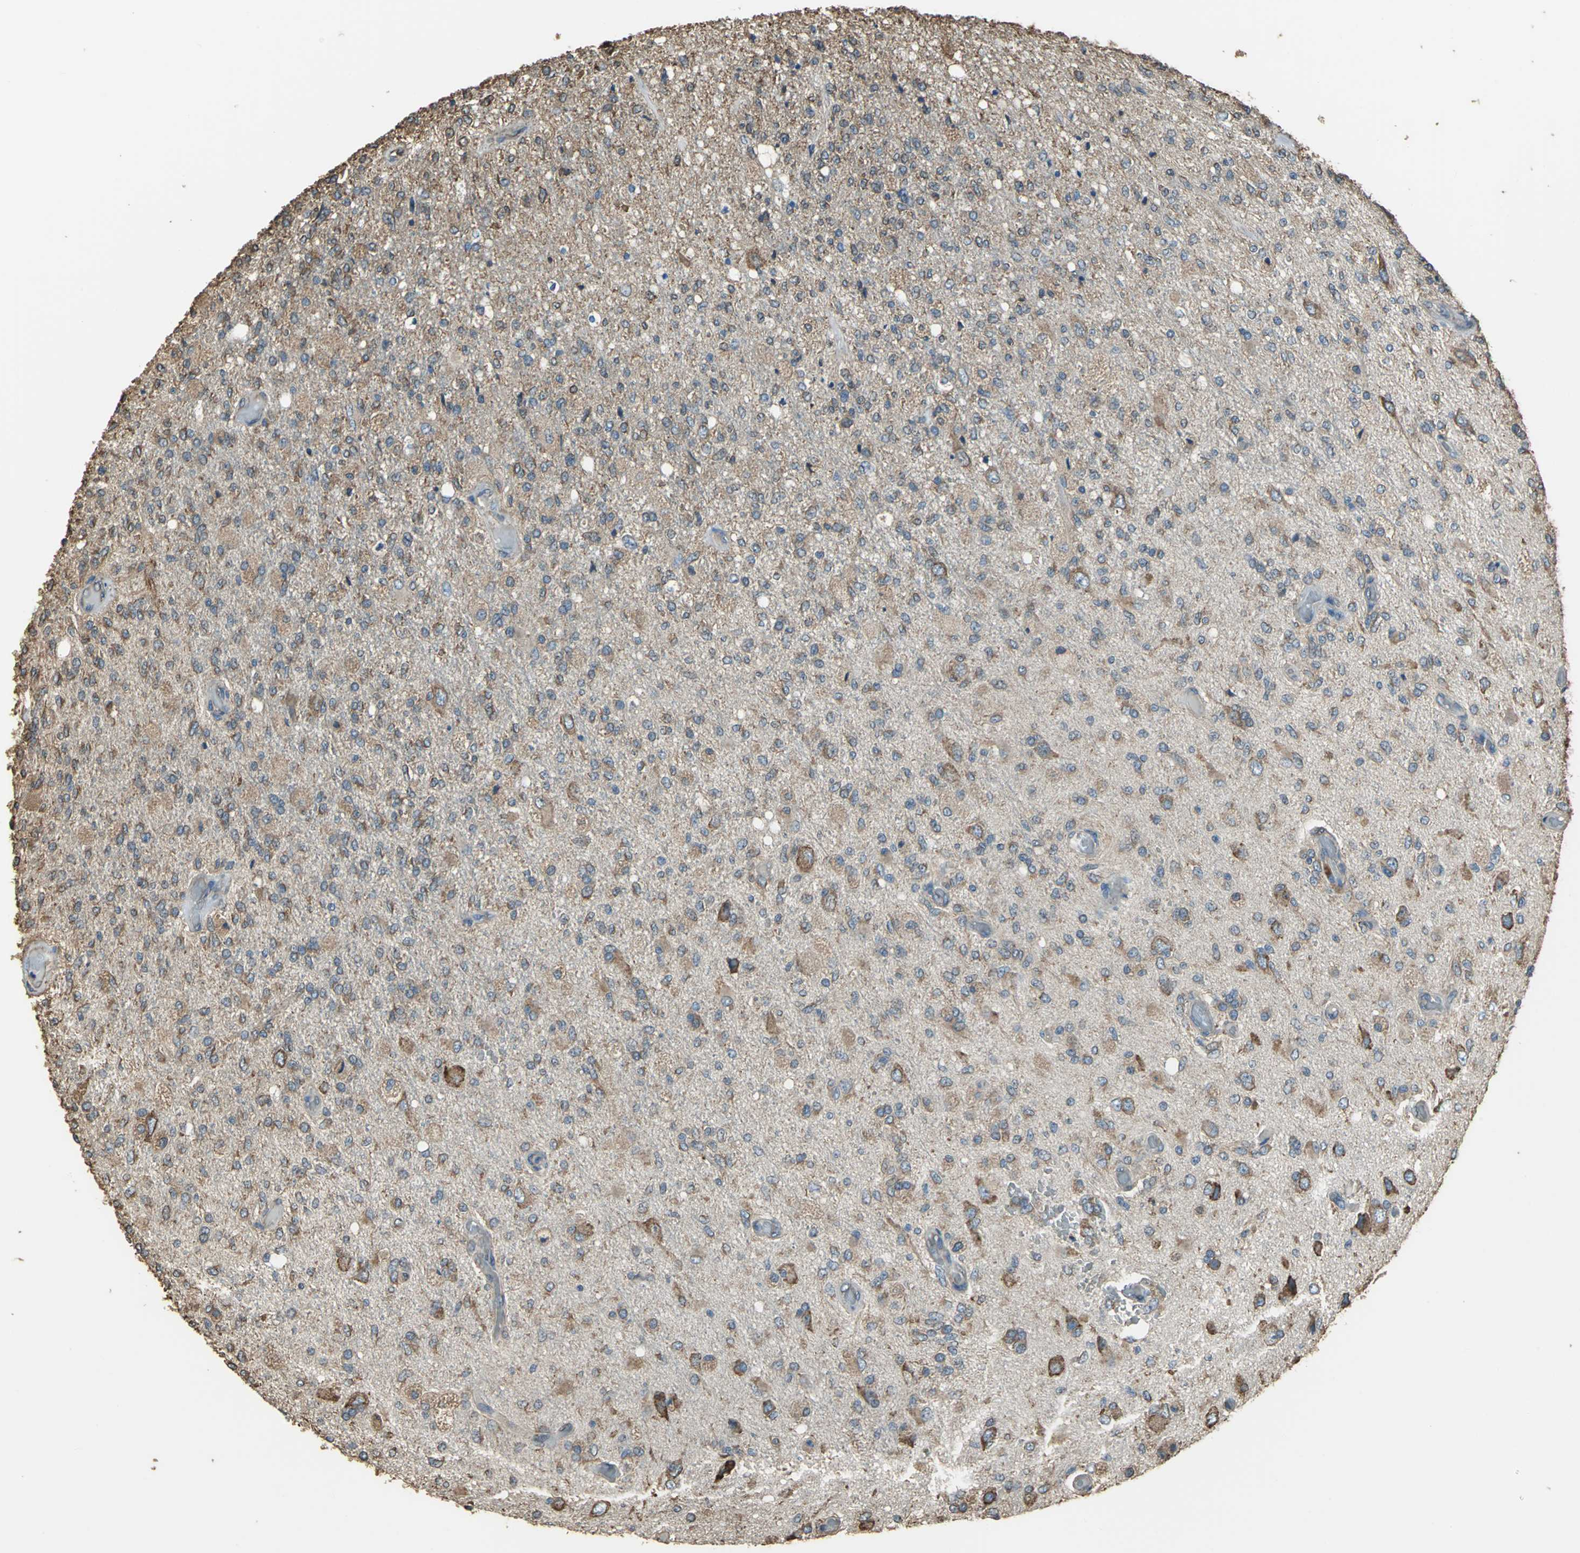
{"staining": {"intensity": "moderate", "quantity": ">75%", "location": "cytoplasmic/membranous"}, "tissue": "glioma", "cell_type": "Tumor cells", "image_type": "cancer", "snomed": [{"axis": "morphology", "description": "Normal tissue, NOS"}, {"axis": "morphology", "description": "Glioma, malignant, High grade"}, {"axis": "topography", "description": "Cerebral cortex"}], "caption": "Tumor cells demonstrate medium levels of moderate cytoplasmic/membranous positivity in about >75% of cells in glioma.", "gene": "GPANK1", "patient": {"sex": "male", "age": 77}}